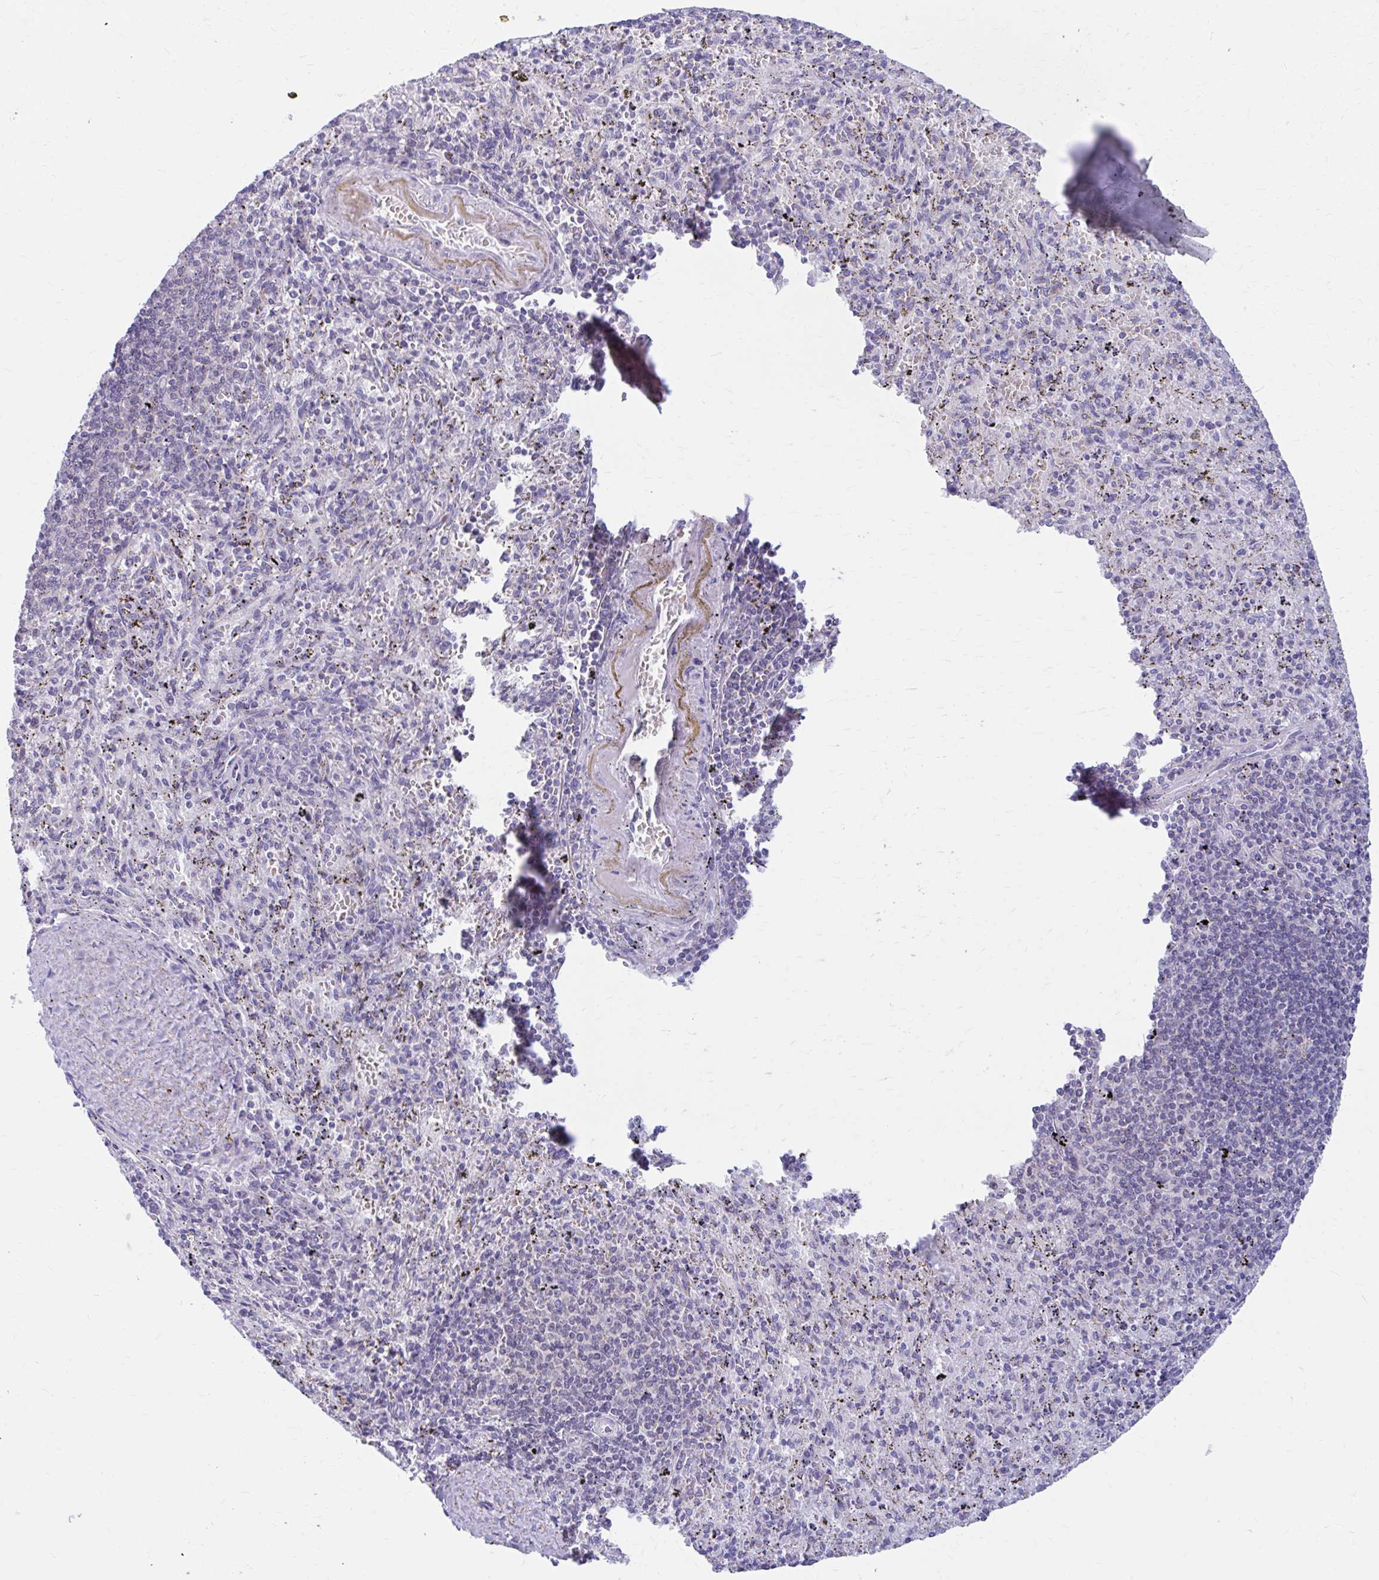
{"staining": {"intensity": "negative", "quantity": "none", "location": "none"}, "tissue": "spleen", "cell_type": "Cells in red pulp", "image_type": "normal", "snomed": [{"axis": "morphology", "description": "Normal tissue, NOS"}, {"axis": "topography", "description": "Spleen"}], "caption": "DAB immunohistochemical staining of normal human spleen displays no significant positivity in cells in red pulp.", "gene": "RADIL", "patient": {"sex": "male", "age": 57}}